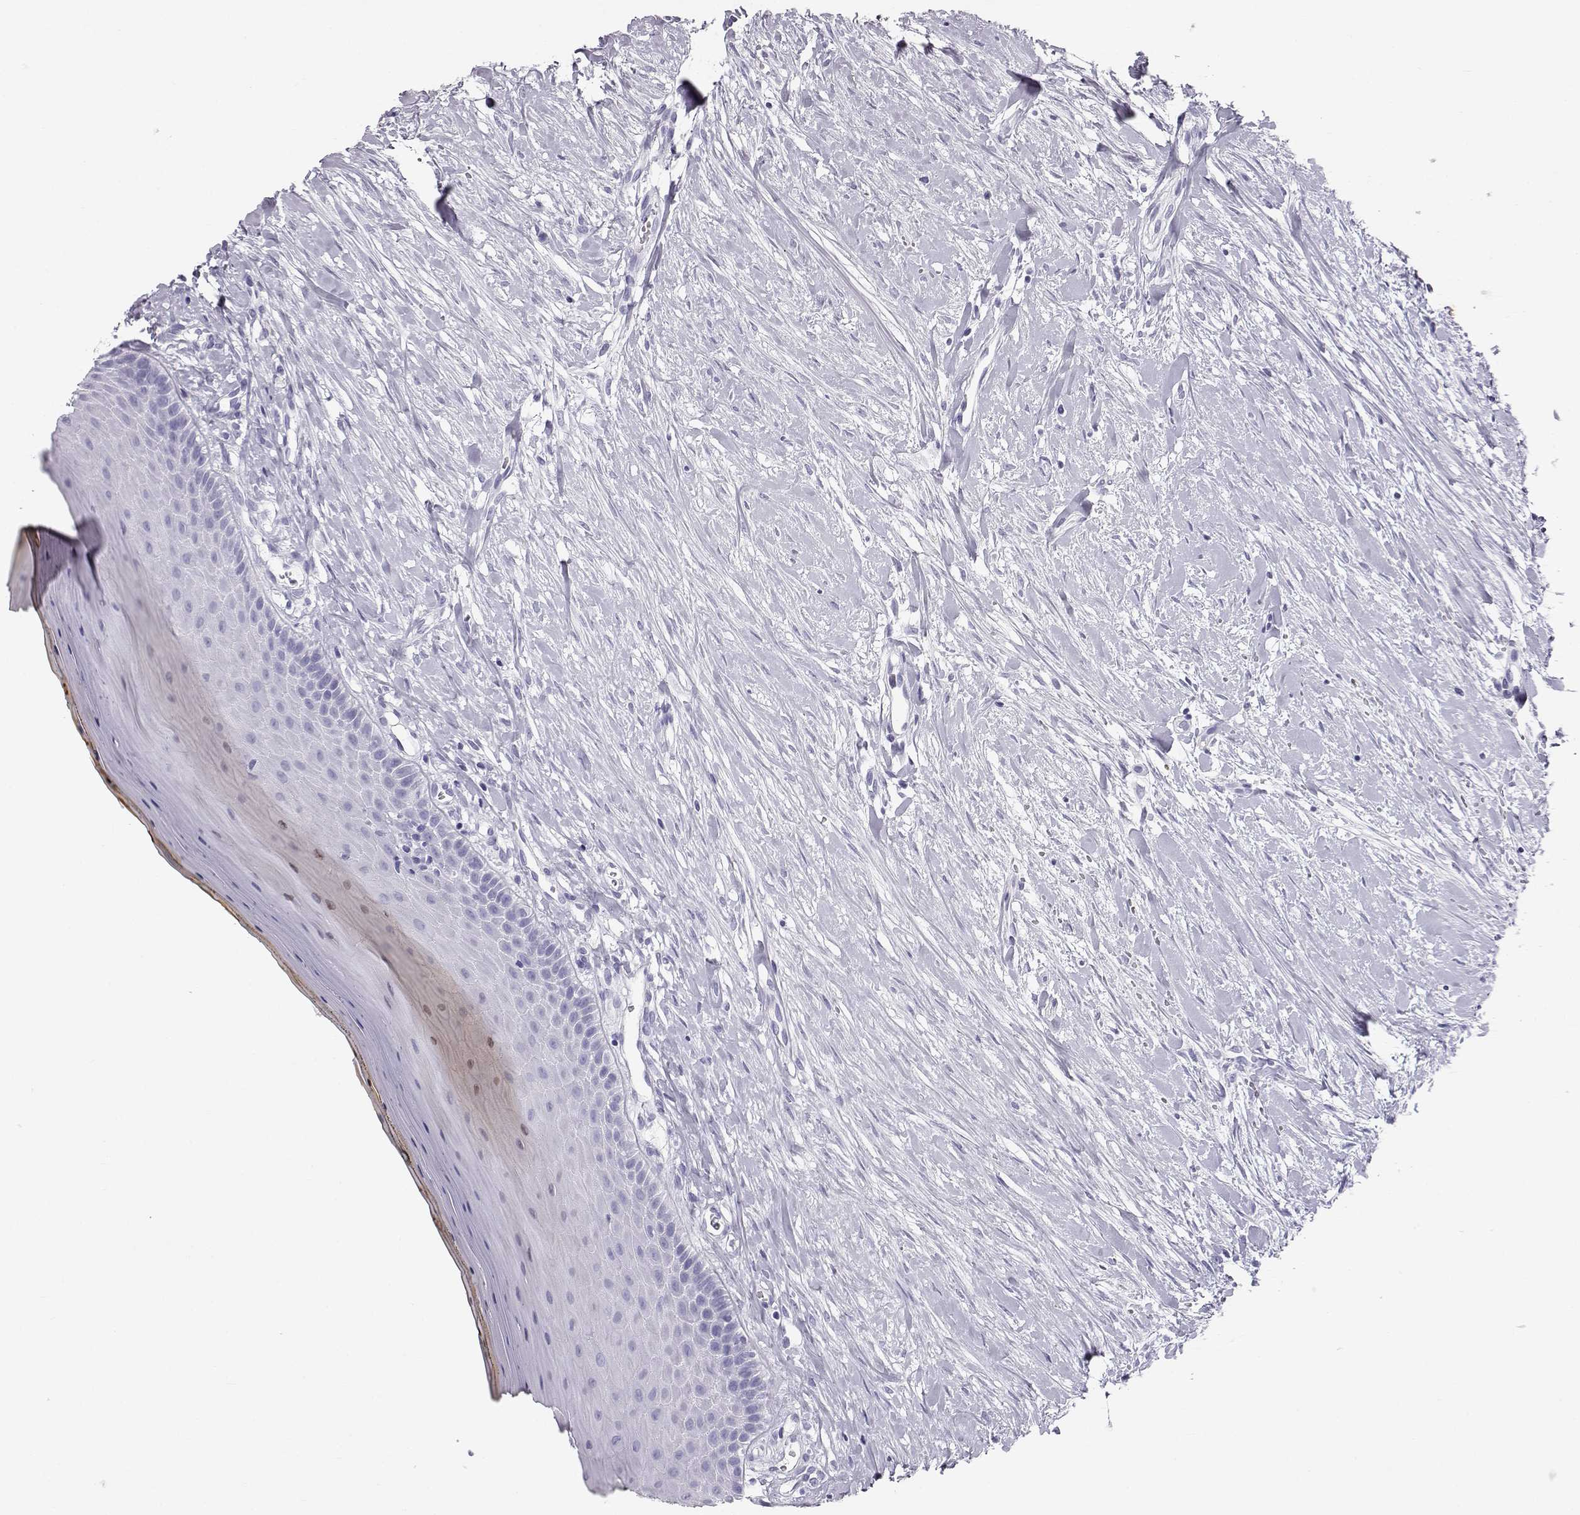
{"staining": {"intensity": "negative", "quantity": "none", "location": "none"}, "tissue": "oral mucosa", "cell_type": "Squamous epithelial cells", "image_type": "normal", "snomed": [{"axis": "morphology", "description": "Normal tissue, NOS"}, {"axis": "topography", "description": "Oral tissue"}], "caption": "Squamous epithelial cells are negative for brown protein staining in normal oral mucosa. Brightfield microscopy of IHC stained with DAB (3,3'-diaminobenzidine) (brown) and hematoxylin (blue), captured at high magnification.", "gene": "RD3", "patient": {"sex": "female", "age": 43}}